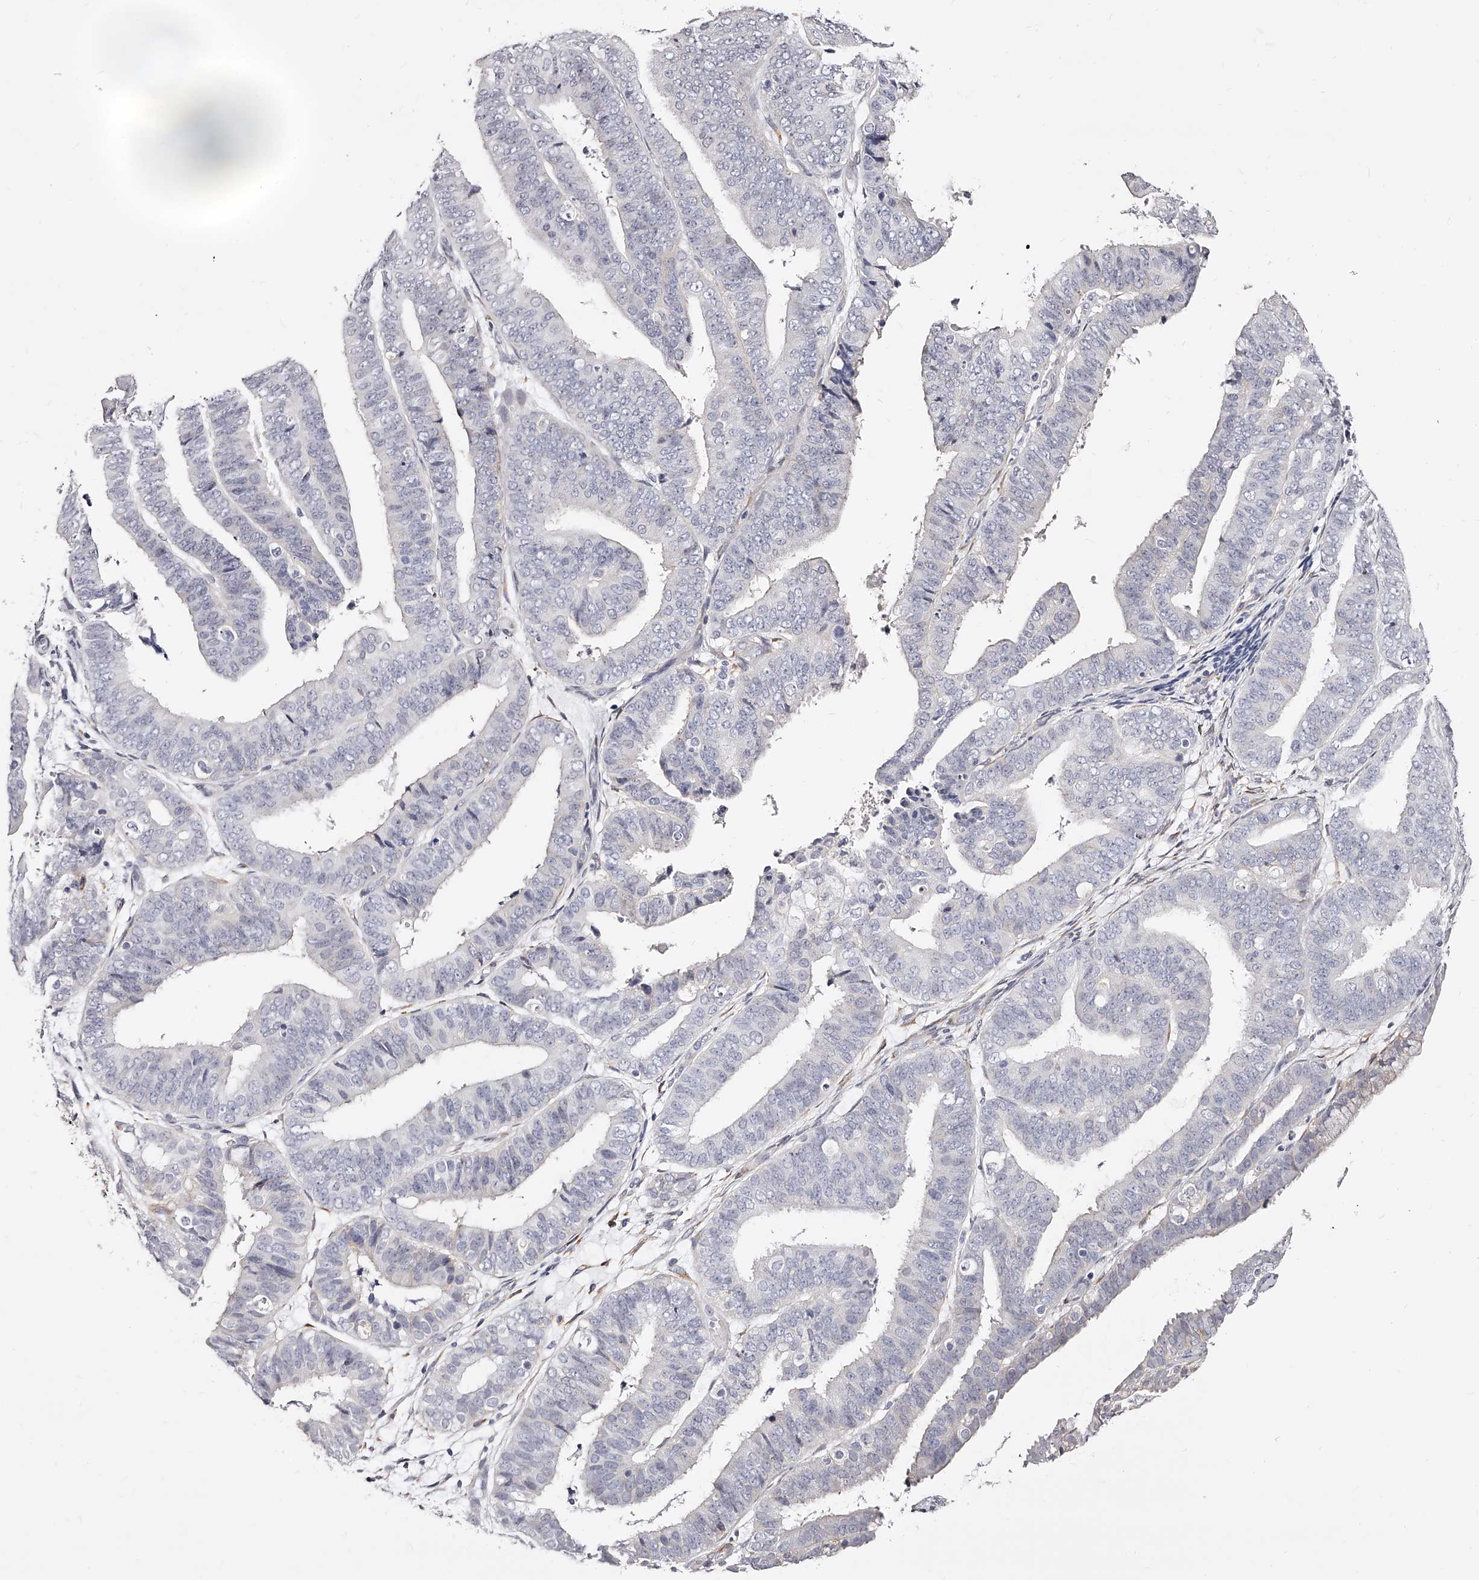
{"staining": {"intensity": "negative", "quantity": "none", "location": "none"}, "tissue": "endometrial cancer", "cell_type": "Tumor cells", "image_type": "cancer", "snomed": [{"axis": "morphology", "description": "Adenocarcinoma, NOS"}, {"axis": "topography", "description": "Endometrium"}], "caption": "DAB (3,3'-diaminobenzidine) immunohistochemical staining of adenocarcinoma (endometrial) exhibits no significant expression in tumor cells. (DAB (3,3'-diaminobenzidine) immunohistochemistry visualized using brightfield microscopy, high magnification).", "gene": "CD82", "patient": {"sex": "female", "age": 63}}